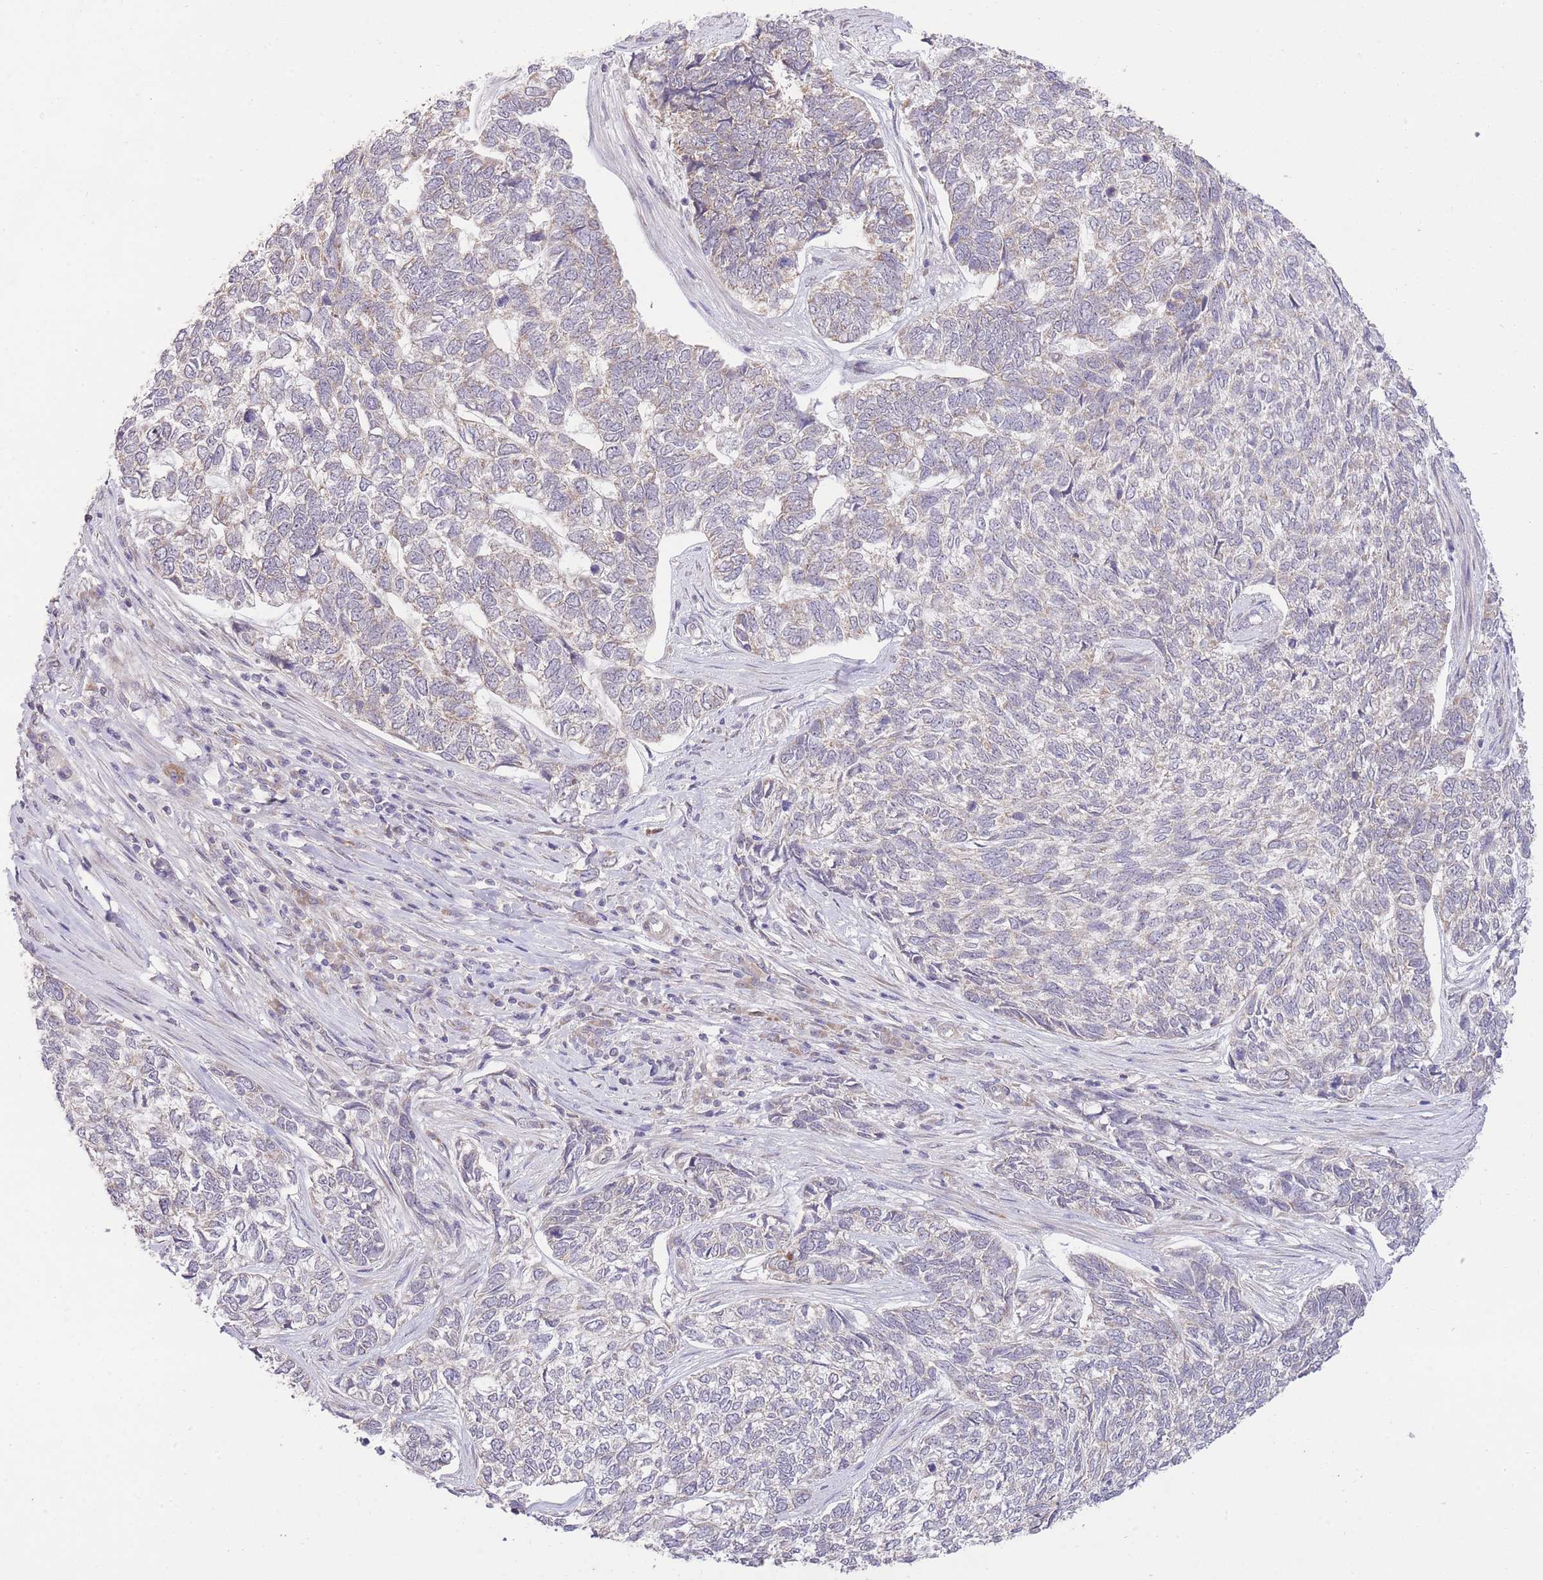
{"staining": {"intensity": "negative", "quantity": "none", "location": "none"}, "tissue": "skin cancer", "cell_type": "Tumor cells", "image_type": "cancer", "snomed": [{"axis": "morphology", "description": "Basal cell carcinoma"}, {"axis": "topography", "description": "Skin"}], "caption": "Immunohistochemistry of human skin basal cell carcinoma reveals no positivity in tumor cells. (IHC, brightfield microscopy, high magnification).", "gene": "ELOA2", "patient": {"sex": "female", "age": 65}}